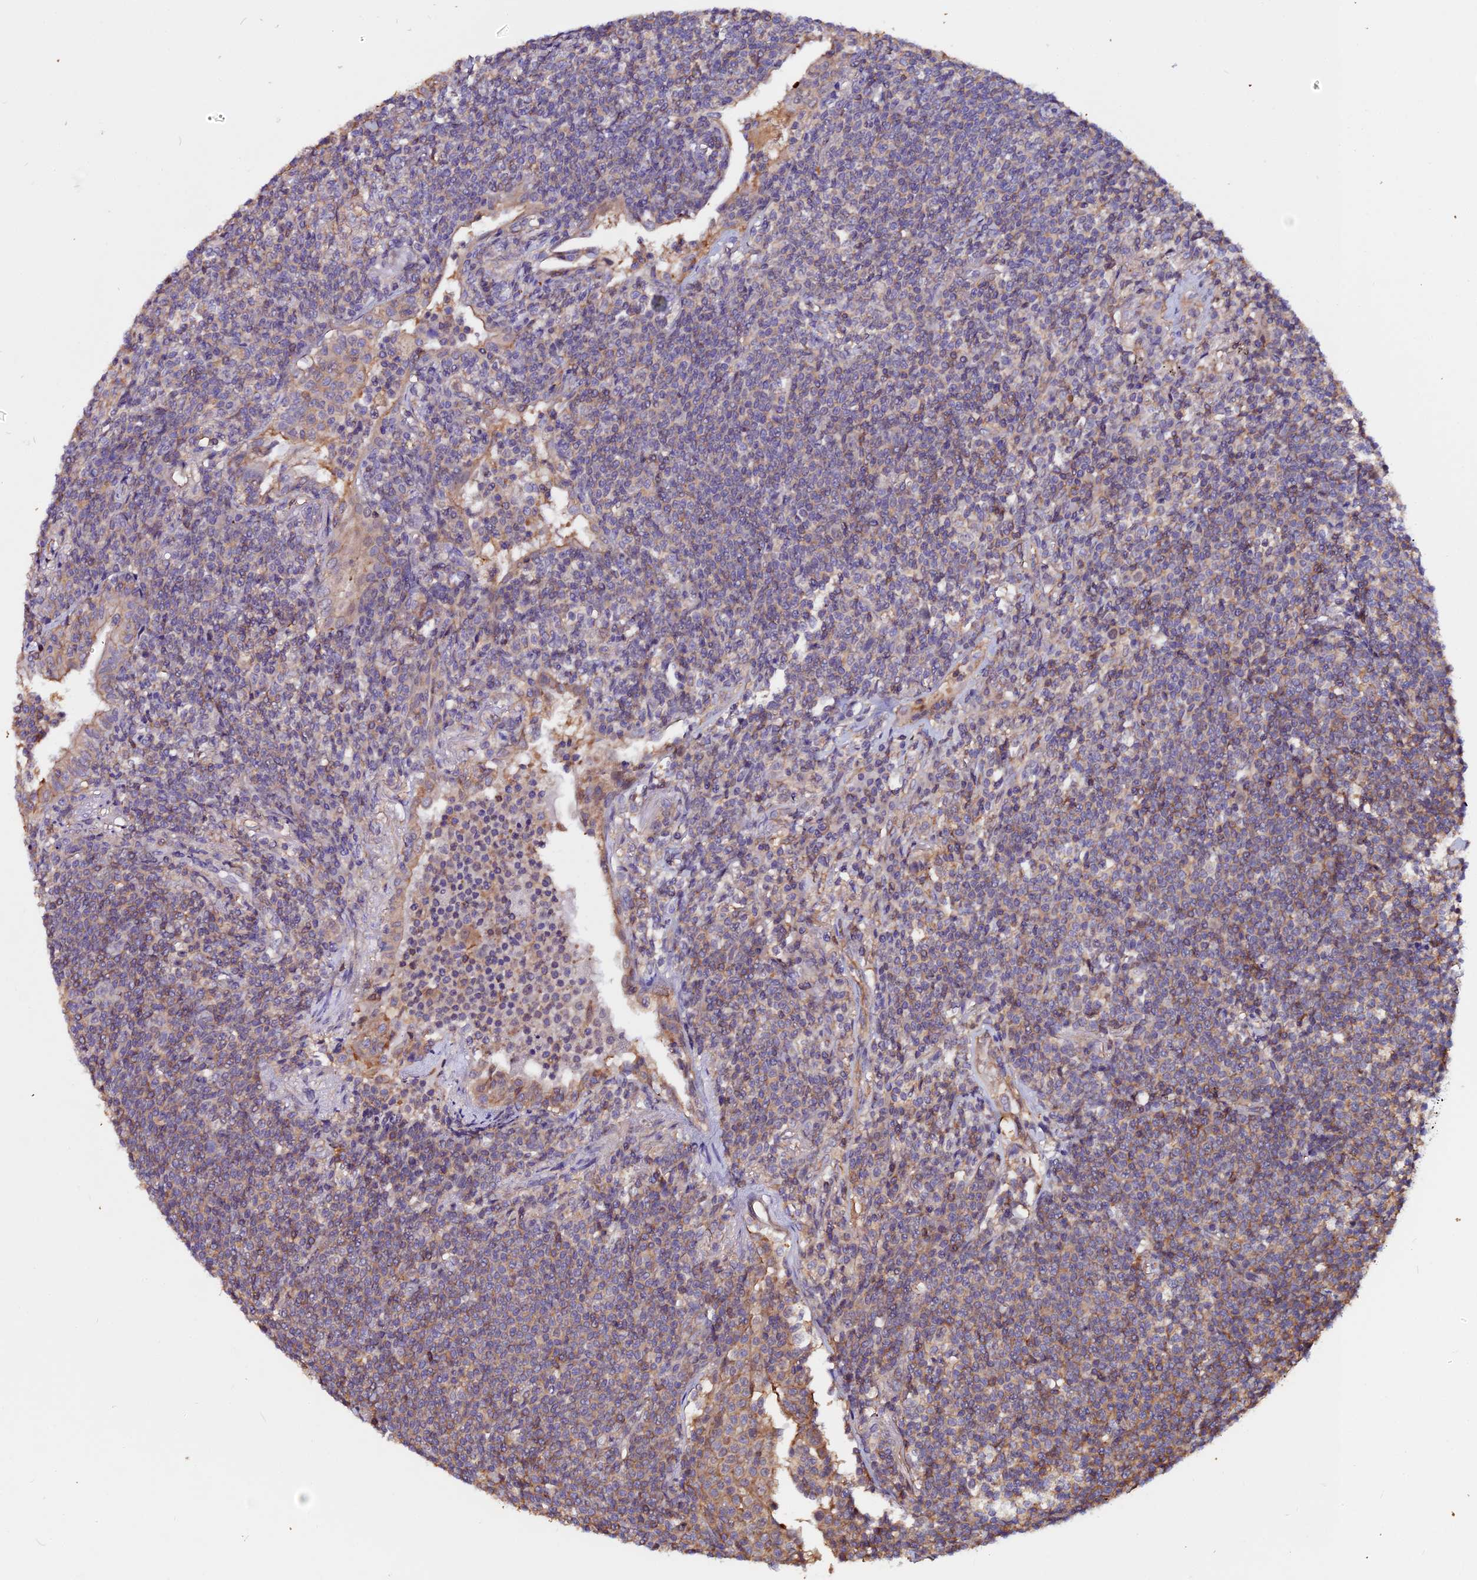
{"staining": {"intensity": "moderate", "quantity": "<25%", "location": "cytoplasmic/membranous"}, "tissue": "lymphoma", "cell_type": "Tumor cells", "image_type": "cancer", "snomed": [{"axis": "morphology", "description": "Malignant lymphoma, non-Hodgkin's type, Low grade"}, {"axis": "topography", "description": "Lung"}], "caption": "This is a histology image of immunohistochemistry staining of low-grade malignant lymphoma, non-Hodgkin's type, which shows moderate positivity in the cytoplasmic/membranous of tumor cells.", "gene": "USP17L15", "patient": {"sex": "female", "age": 71}}